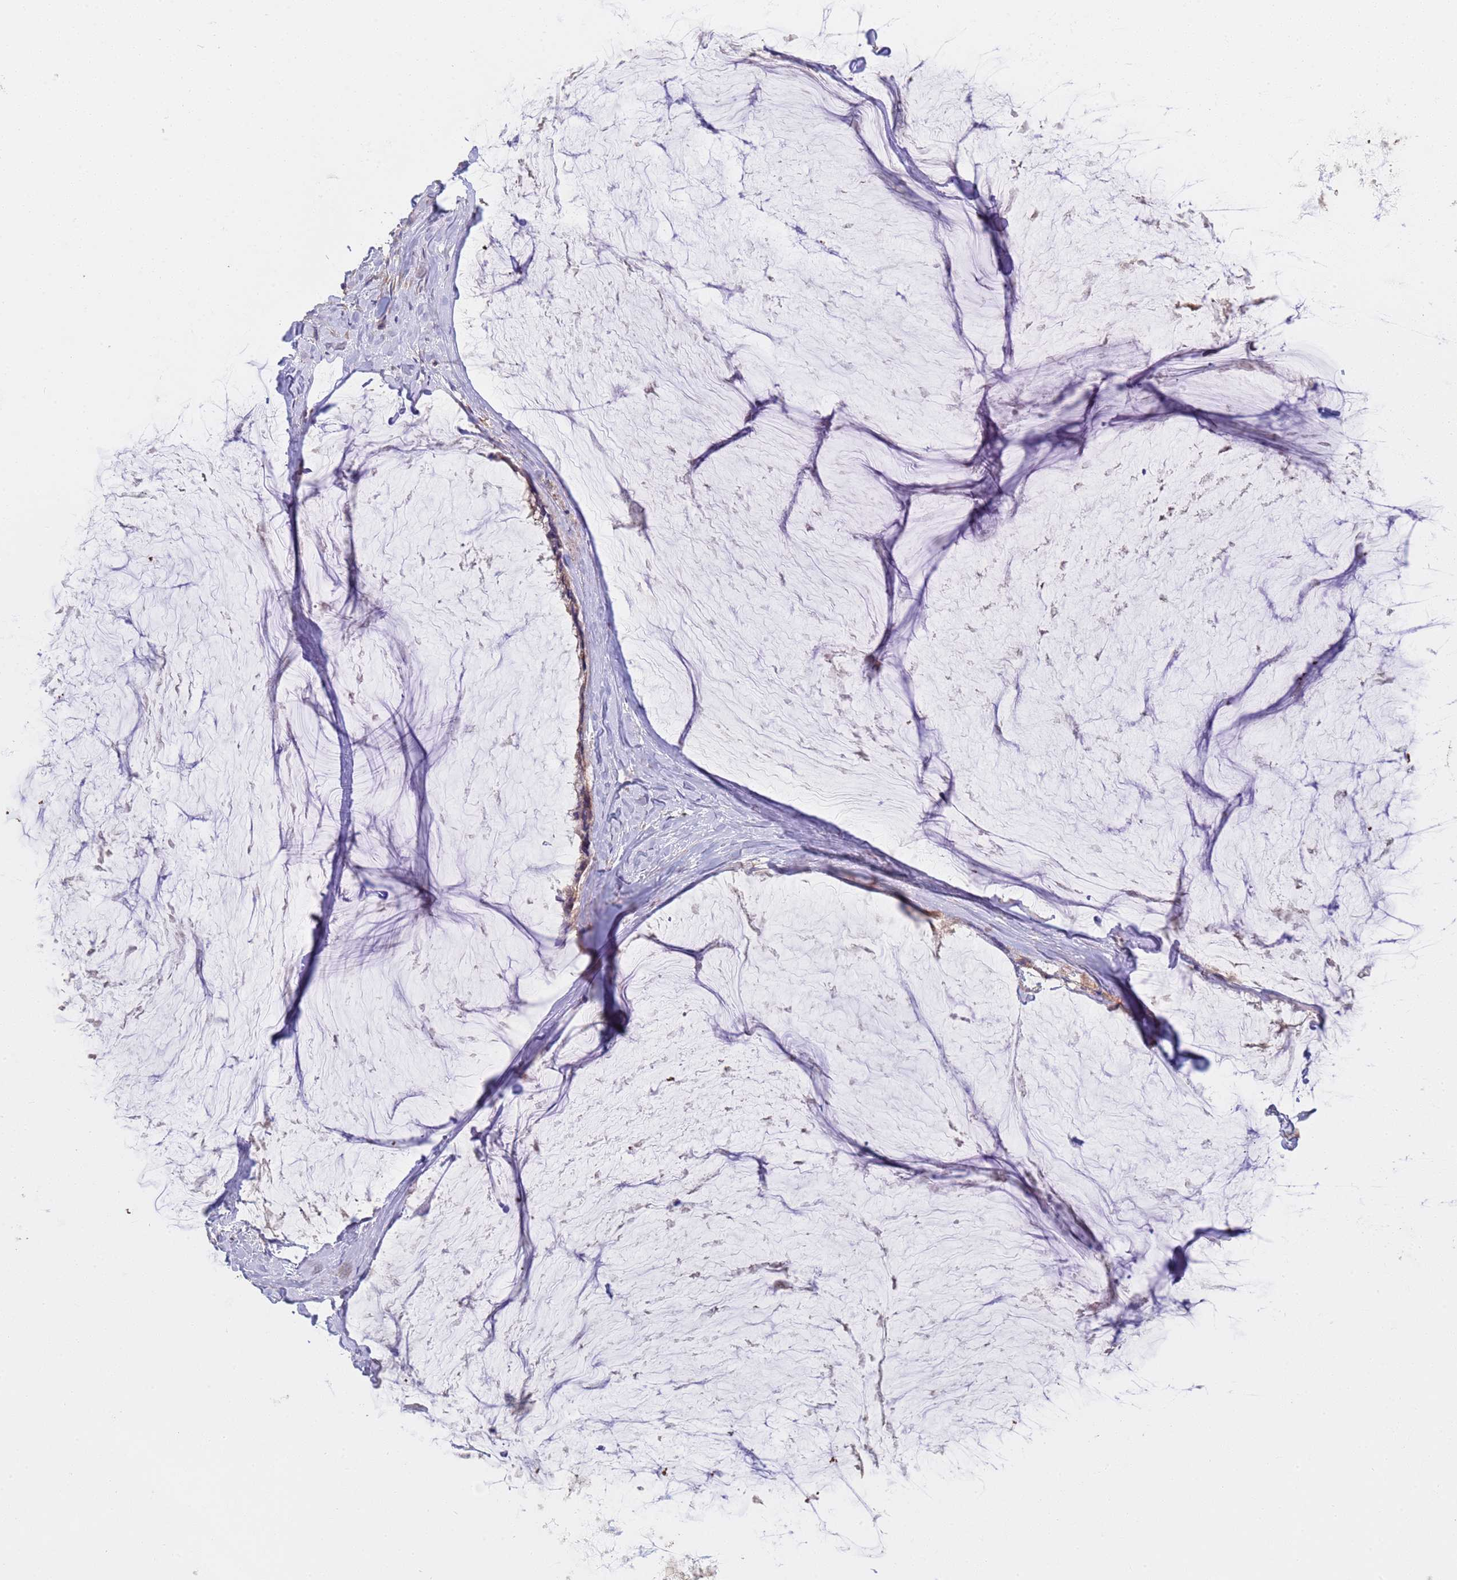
{"staining": {"intensity": "weak", "quantity": ">75%", "location": "cytoplasmic/membranous"}, "tissue": "ovarian cancer", "cell_type": "Tumor cells", "image_type": "cancer", "snomed": [{"axis": "morphology", "description": "Cystadenocarcinoma, mucinous, NOS"}, {"axis": "topography", "description": "Ovary"}], "caption": "This is a micrograph of immunohistochemistry staining of ovarian mucinous cystadenocarcinoma, which shows weak staining in the cytoplasmic/membranous of tumor cells.", "gene": "EEF1AKMT1", "patient": {"sex": "female", "age": 39}}